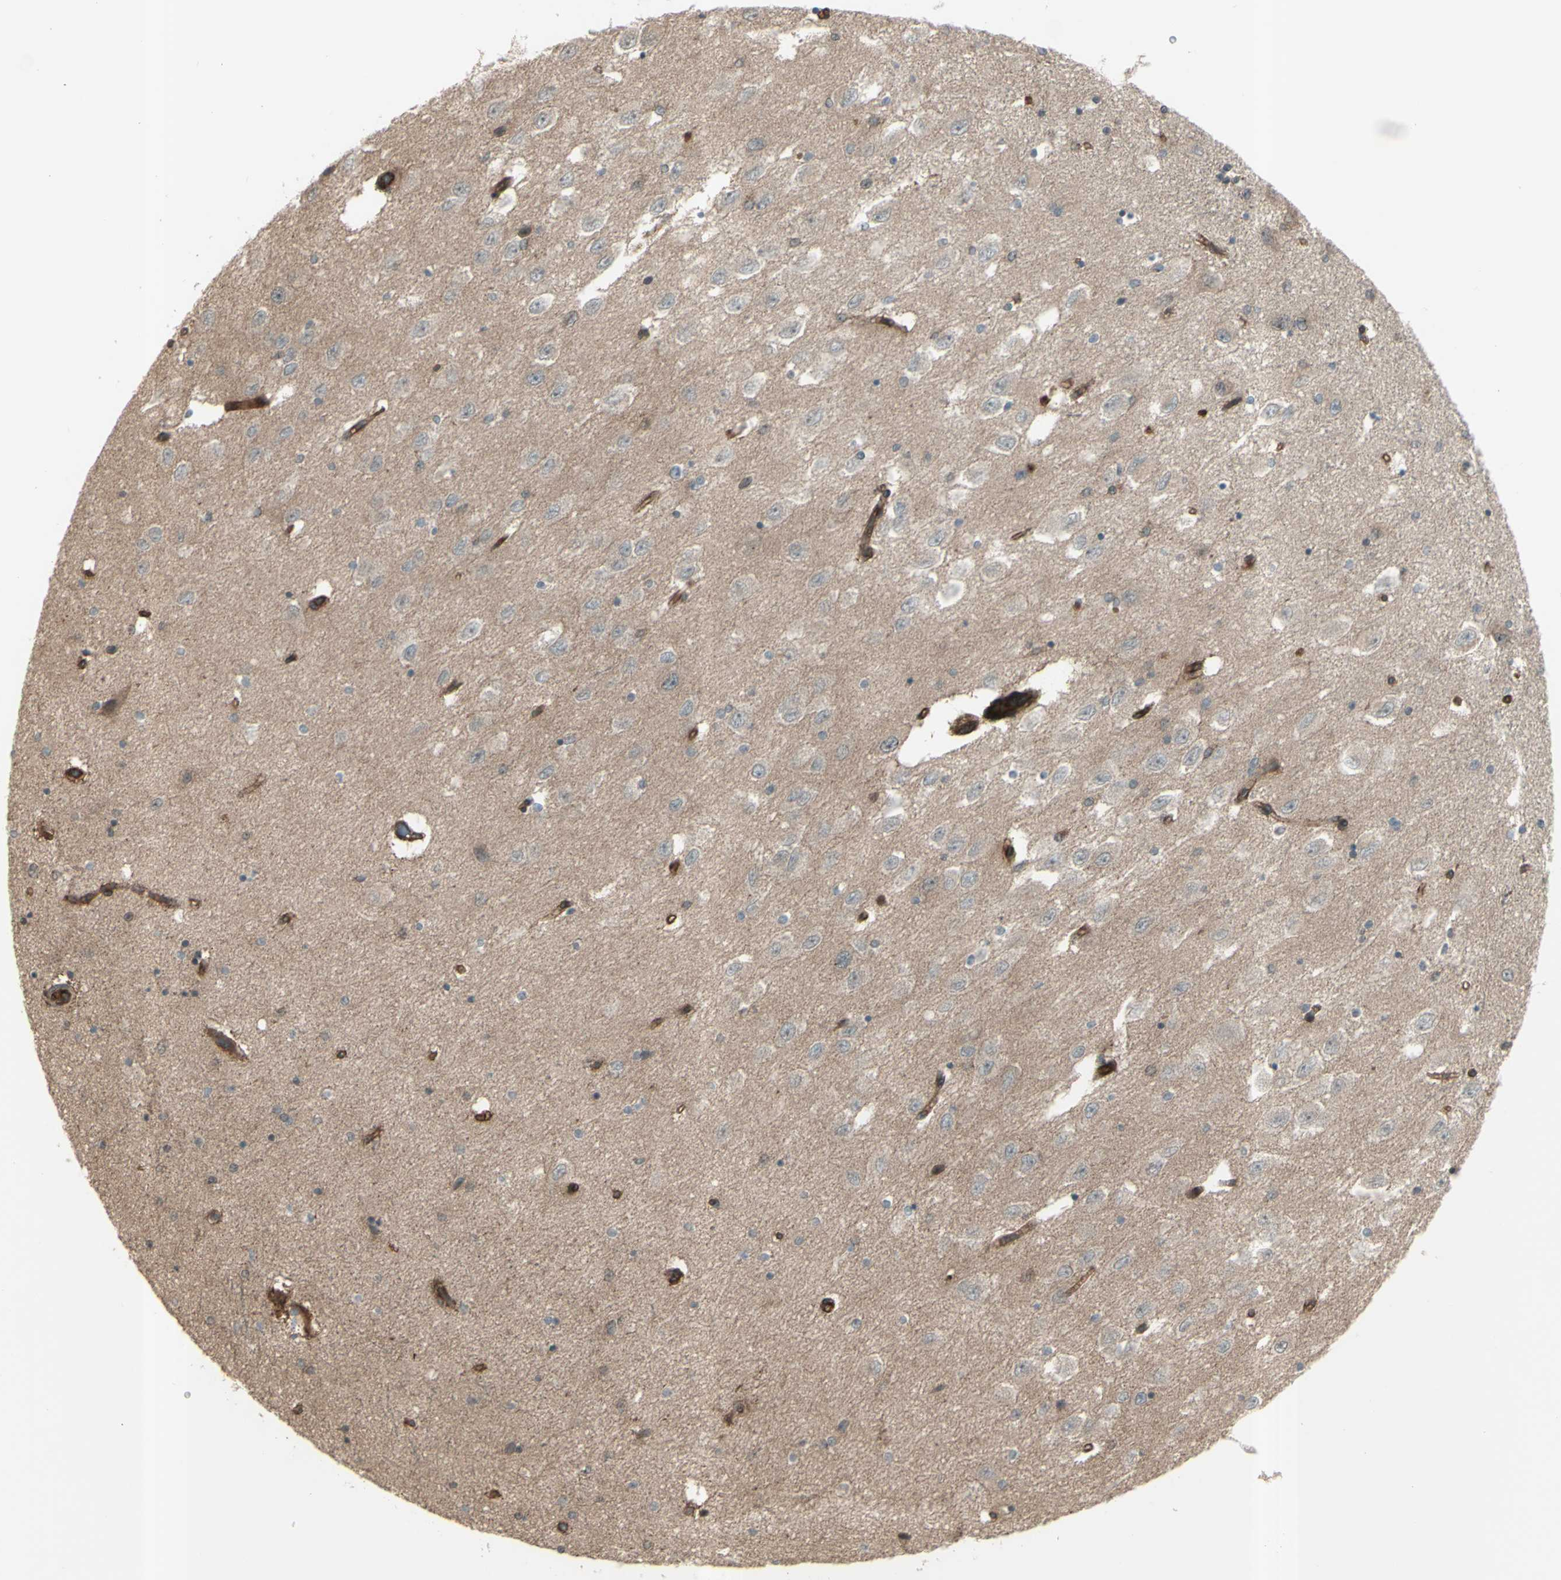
{"staining": {"intensity": "moderate", "quantity": "<25%", "location": "cytoplasmic/membranous"}, "tissue": "hippocampus", "cell_type": "Glial cells", "image_type": "normal", "snomed": [{"axis": "morphology", "description": "Normal tissue, NOS"}, {"axis": "topography", "description": "Hippocampus"}], "caption": "A micrograph of hippocampus stained for a protein exhibits moderate cytoplasmic/membranous brown staining in glial cells. (DAB (3,3'-diaminobenzidine) IHC with brightfield microscopy, high magnification).", "gene": "FXYD5", "patient": {"sex": "female", "age": 54}}